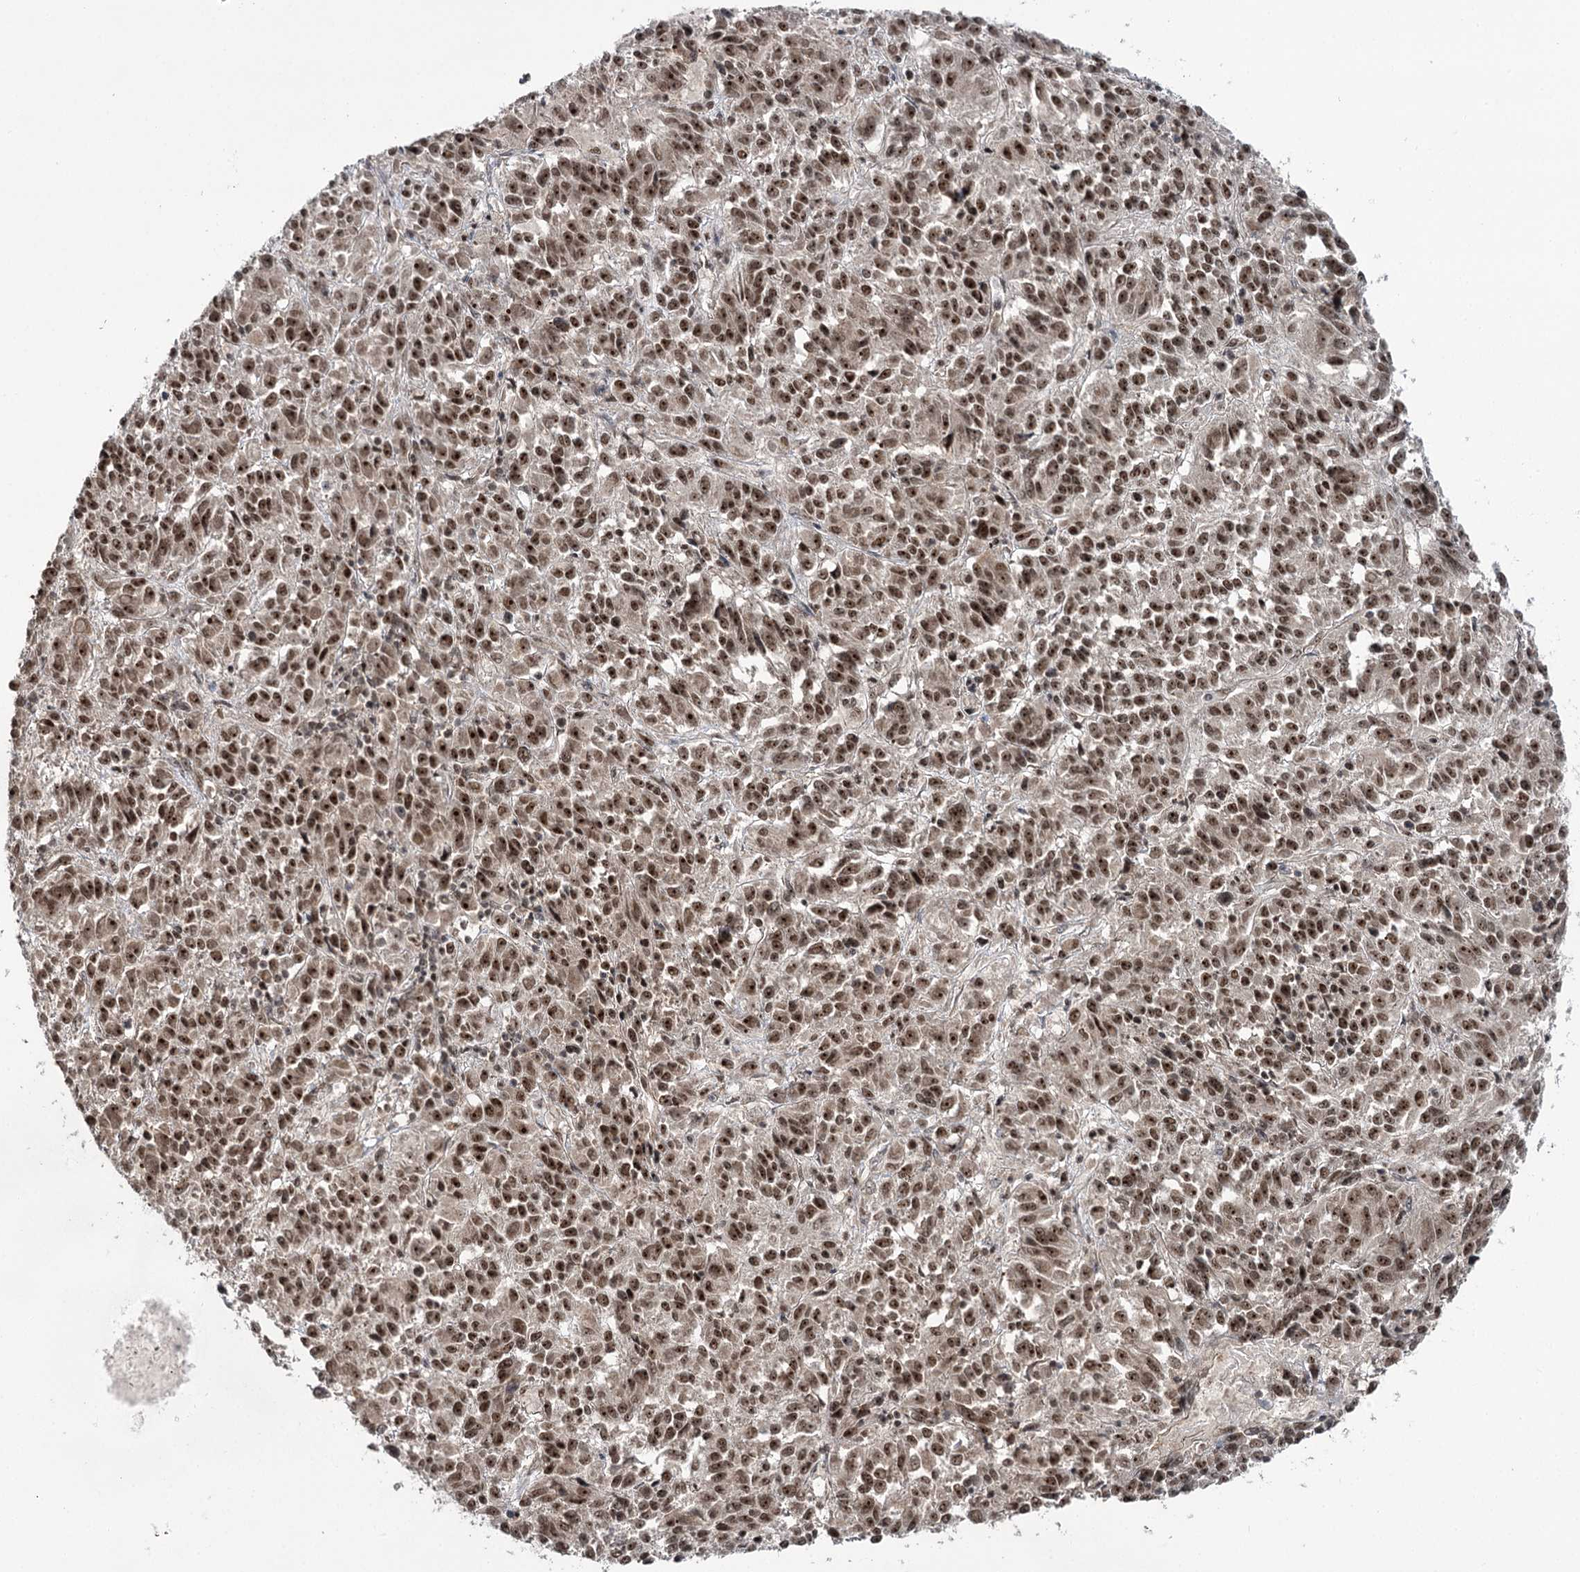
{"staining": {"intensity": "strong", "quantity": ">75%", "location": "nuclear"}, "tissue": "melanoma", "cell_type": "Tumor cells", "image_type": "cancer", "snomed": [{"axis": "morphology", "description": "Malignant melanoma, Metastatic site"}, {"axis": "topography", "description": "Lung"}], "caption": "Tumor cells demonstrate strong nuclear expression in about >75% of cells in malignant melanoma (metastatic site).", "gene": "ERCC3", "patient": {"sex": "male", "age": 64}}